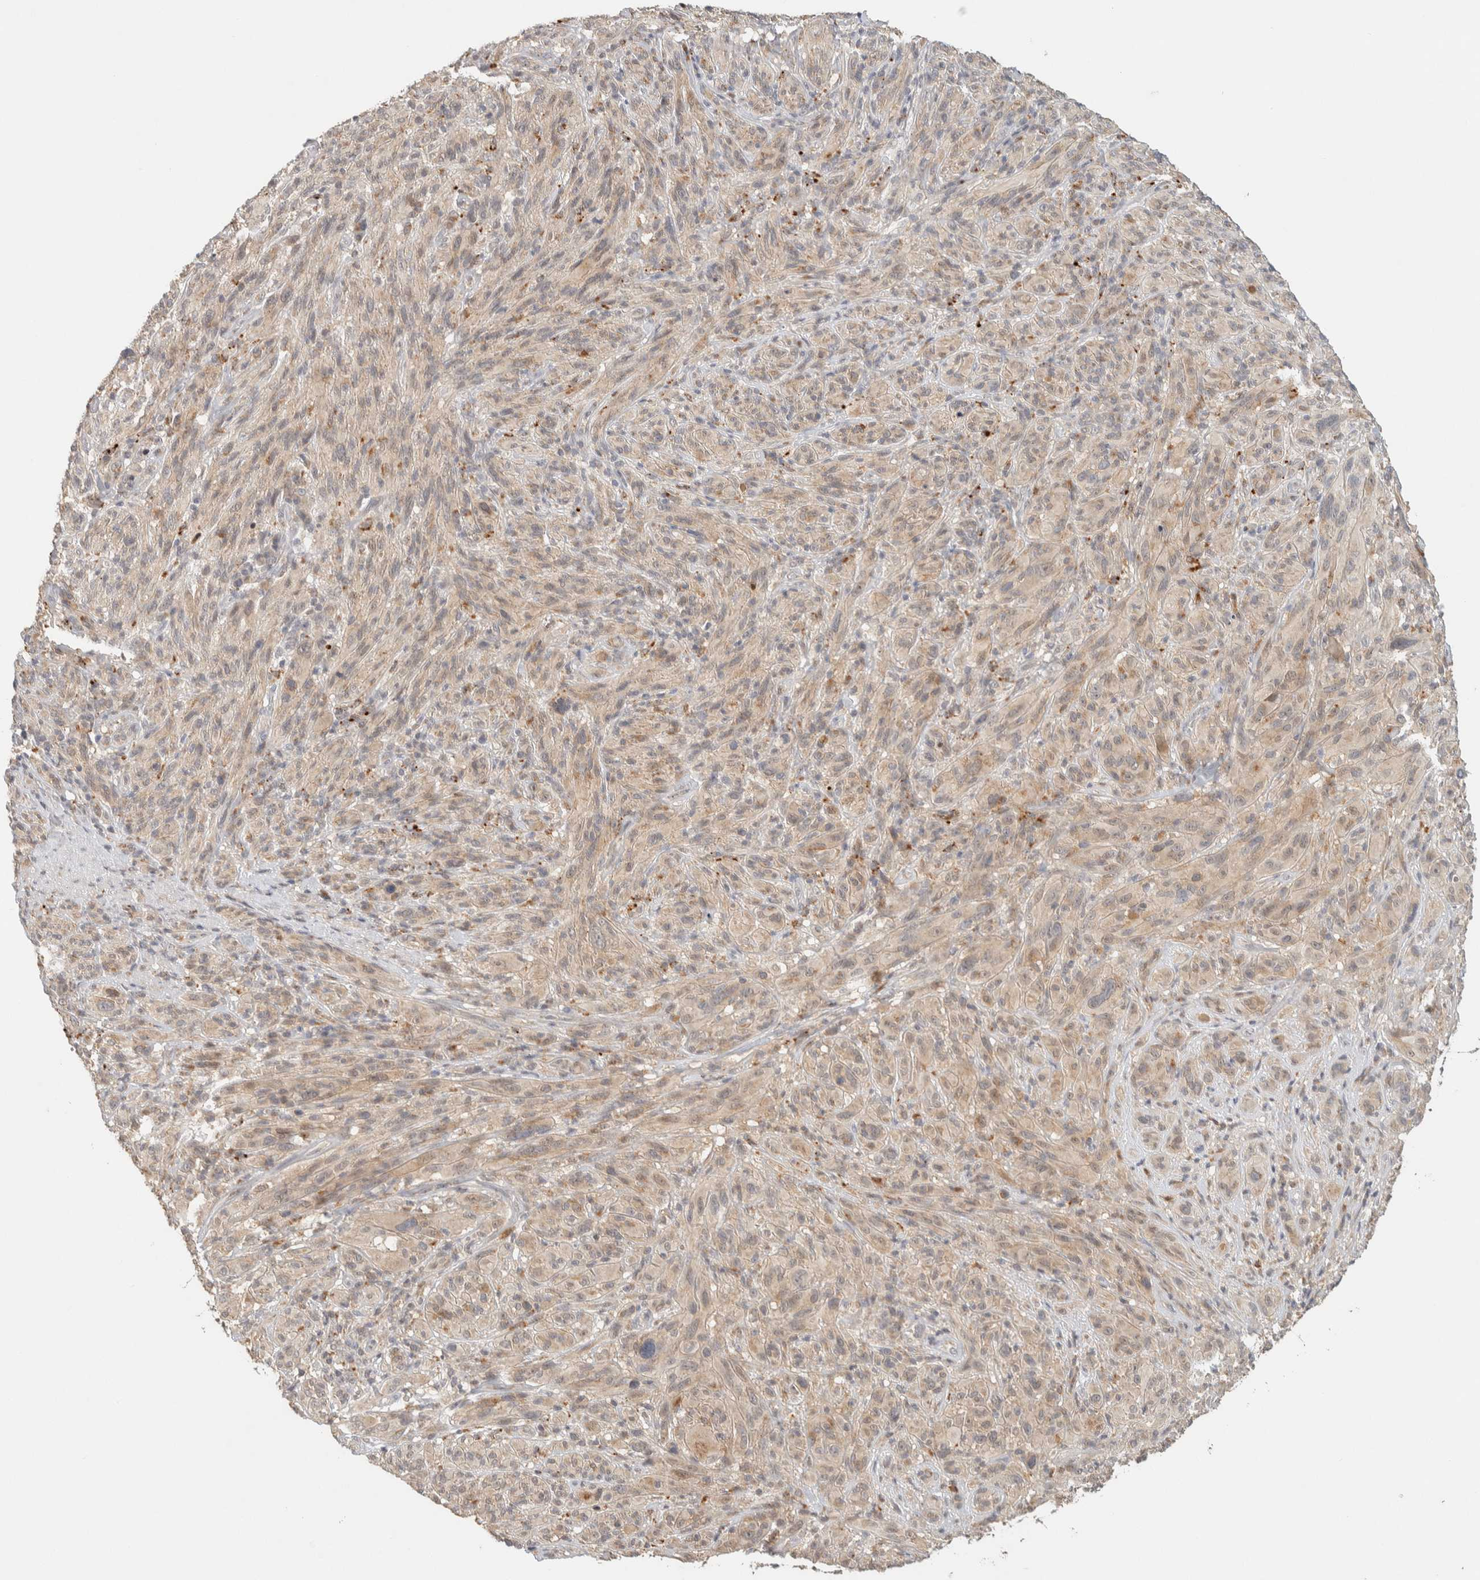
{"staining": {"intensity": "weak", "quantity": ">75%", "location": "cytoplasmic/membranous"}, "tissue": "melanoma", "cell_type": "Tumor cells", "image_type": "cancer", "snomed": [{"axis": "morphology", "description": "Malignant melanoma, NOS"}, {"axis": "topography", "description": "Skin of head"}], "caption": "About >75% of tumor cells in human melanoma display weak cytoplasmic/membranous protein expression as visualized by brown immunohistochemical staining.", "gene": "ITPA", "patient": {"sex": "male", "age": 96}}